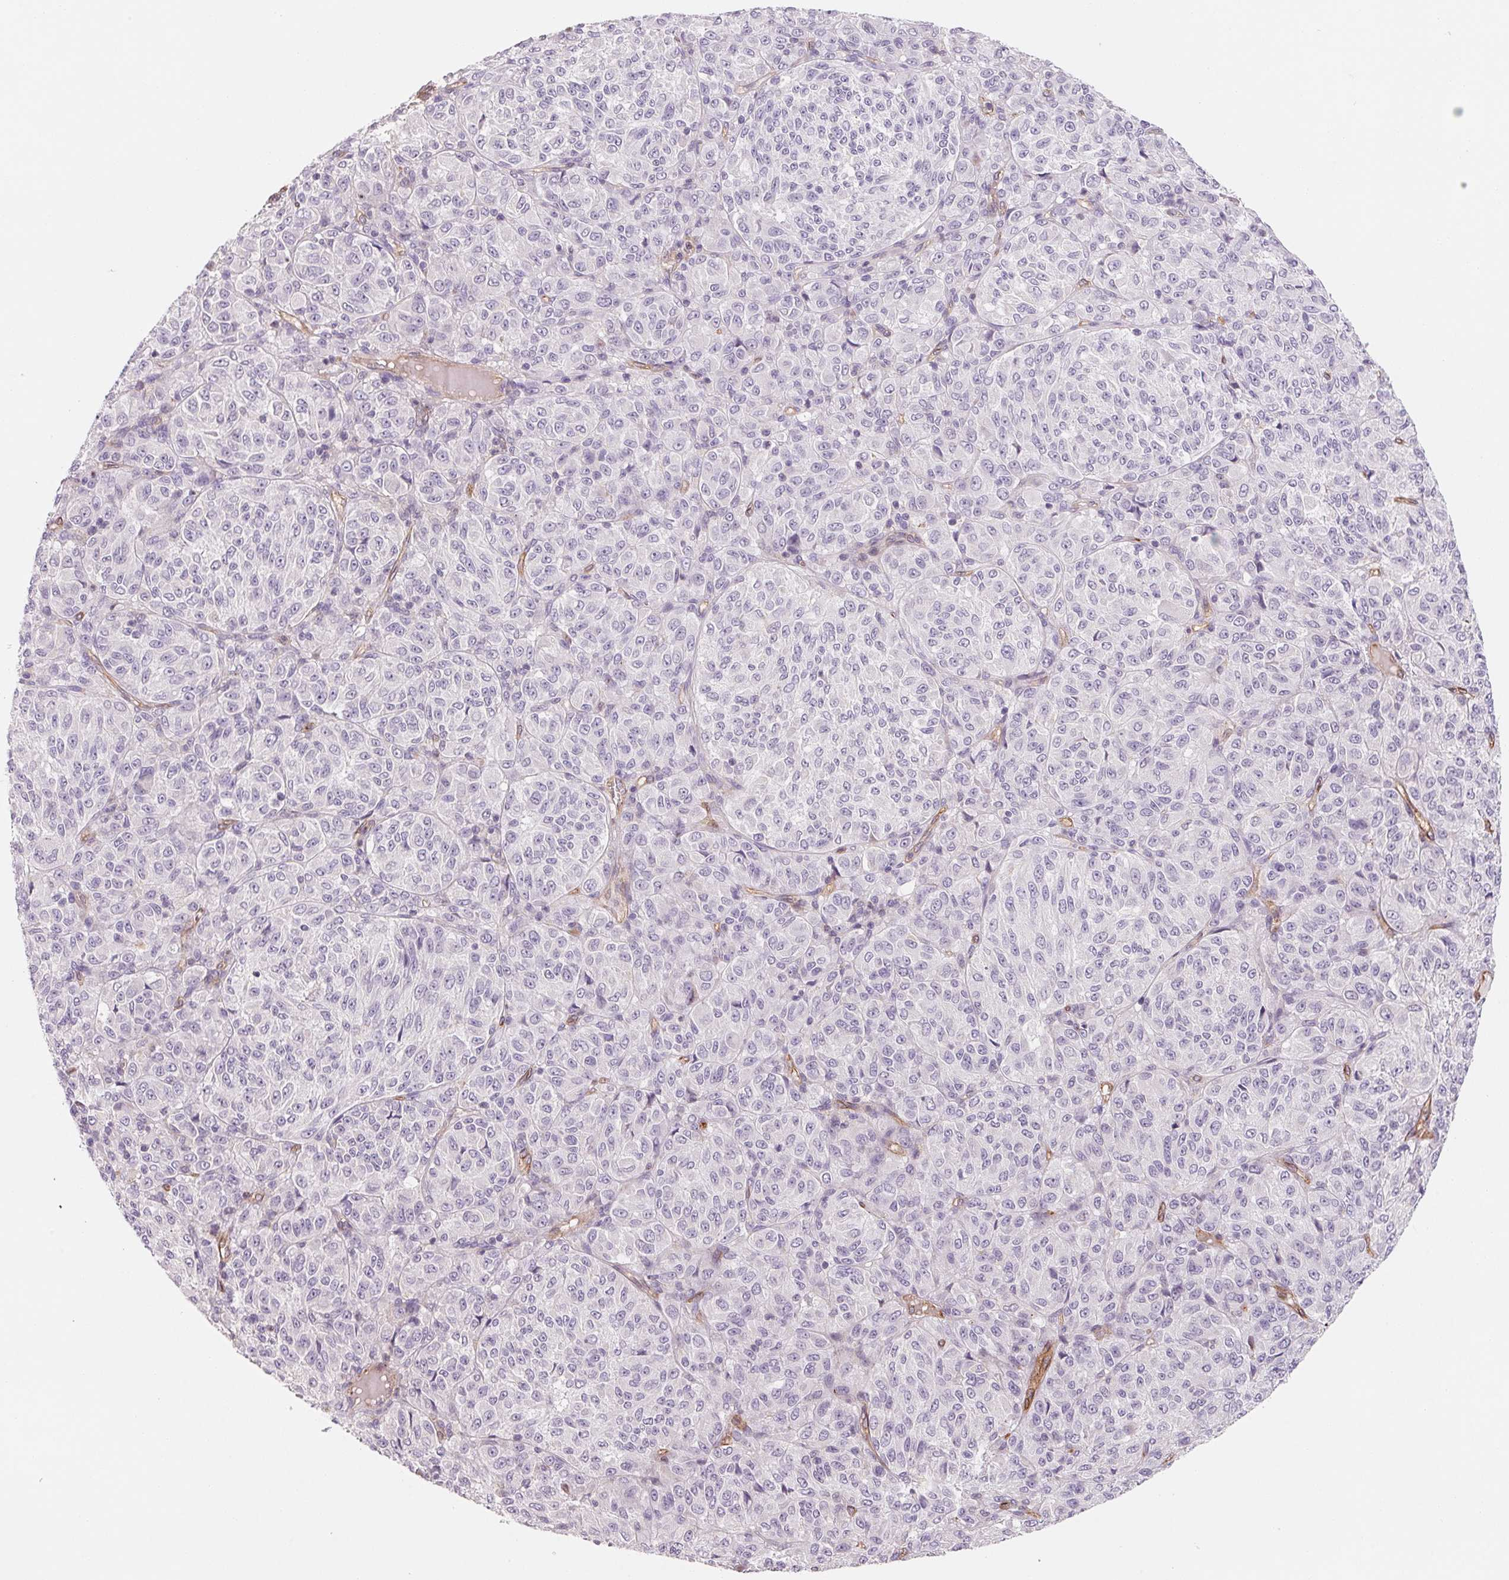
{"staining": {"intensity": "negative", "quantity": "none", "location": "none"}, "tissue": "melanoma", "cell_type": "Tumor cells", "image_type": "cancer", "snomed": [{"axis": "morphology", "description": "Malignant melanoma, Metastatic site"}, {"axis": "topography", "description": "Brain"}], "caption": "Immunohistochemistry histopathology image of neoplastic tissue: malignant melanoma (metastatic site) stained with DAB (3,3'-diaminobenzidine) displays no significant protein staining in tumor cells.", "gene": "ANKRD13B", "patient": {"sex": "female", "age": 56}}